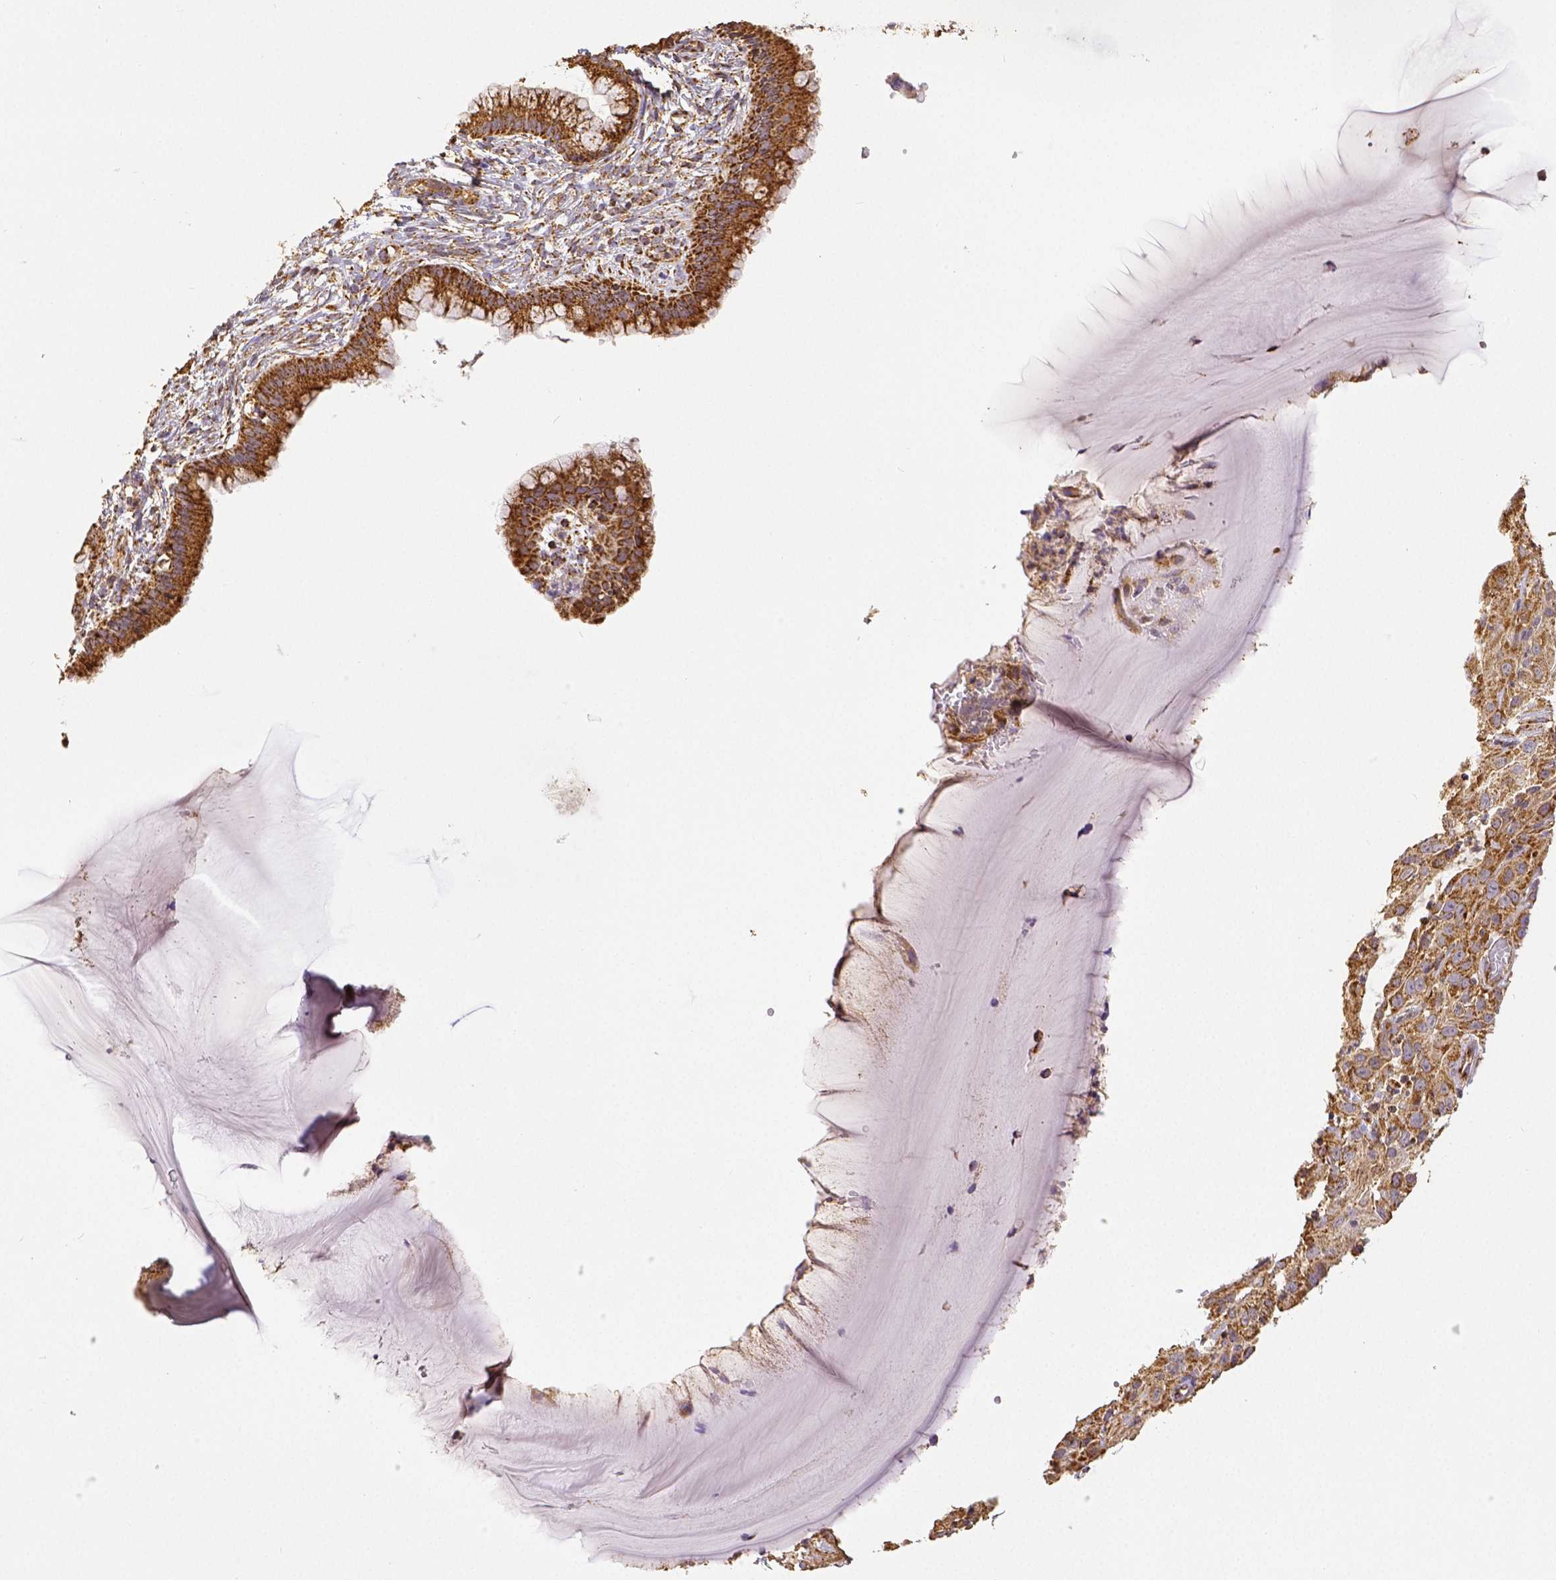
{"staining": {"intensity": "moderate", "quantity": ">75%", "location": "cytoplasmic/membranous"}, "tissue": "cervical cancer", "cell_type": "Tumor cells", "image_type": "cancer", "snomed": [{"axis": "morphology", "description": "Squamous cell carcinoma, NOS"}, {"axis": "topography", "description": "Cervix"}], "caption": "This is a photomicrograph of IHC staining of cervical squamous cell carcinoma, which shows moderate staining in the cytoplasmic/membranous of tumor cells.", "gene": "SDHB", "patient": {"sex": "female", "age": 32}}